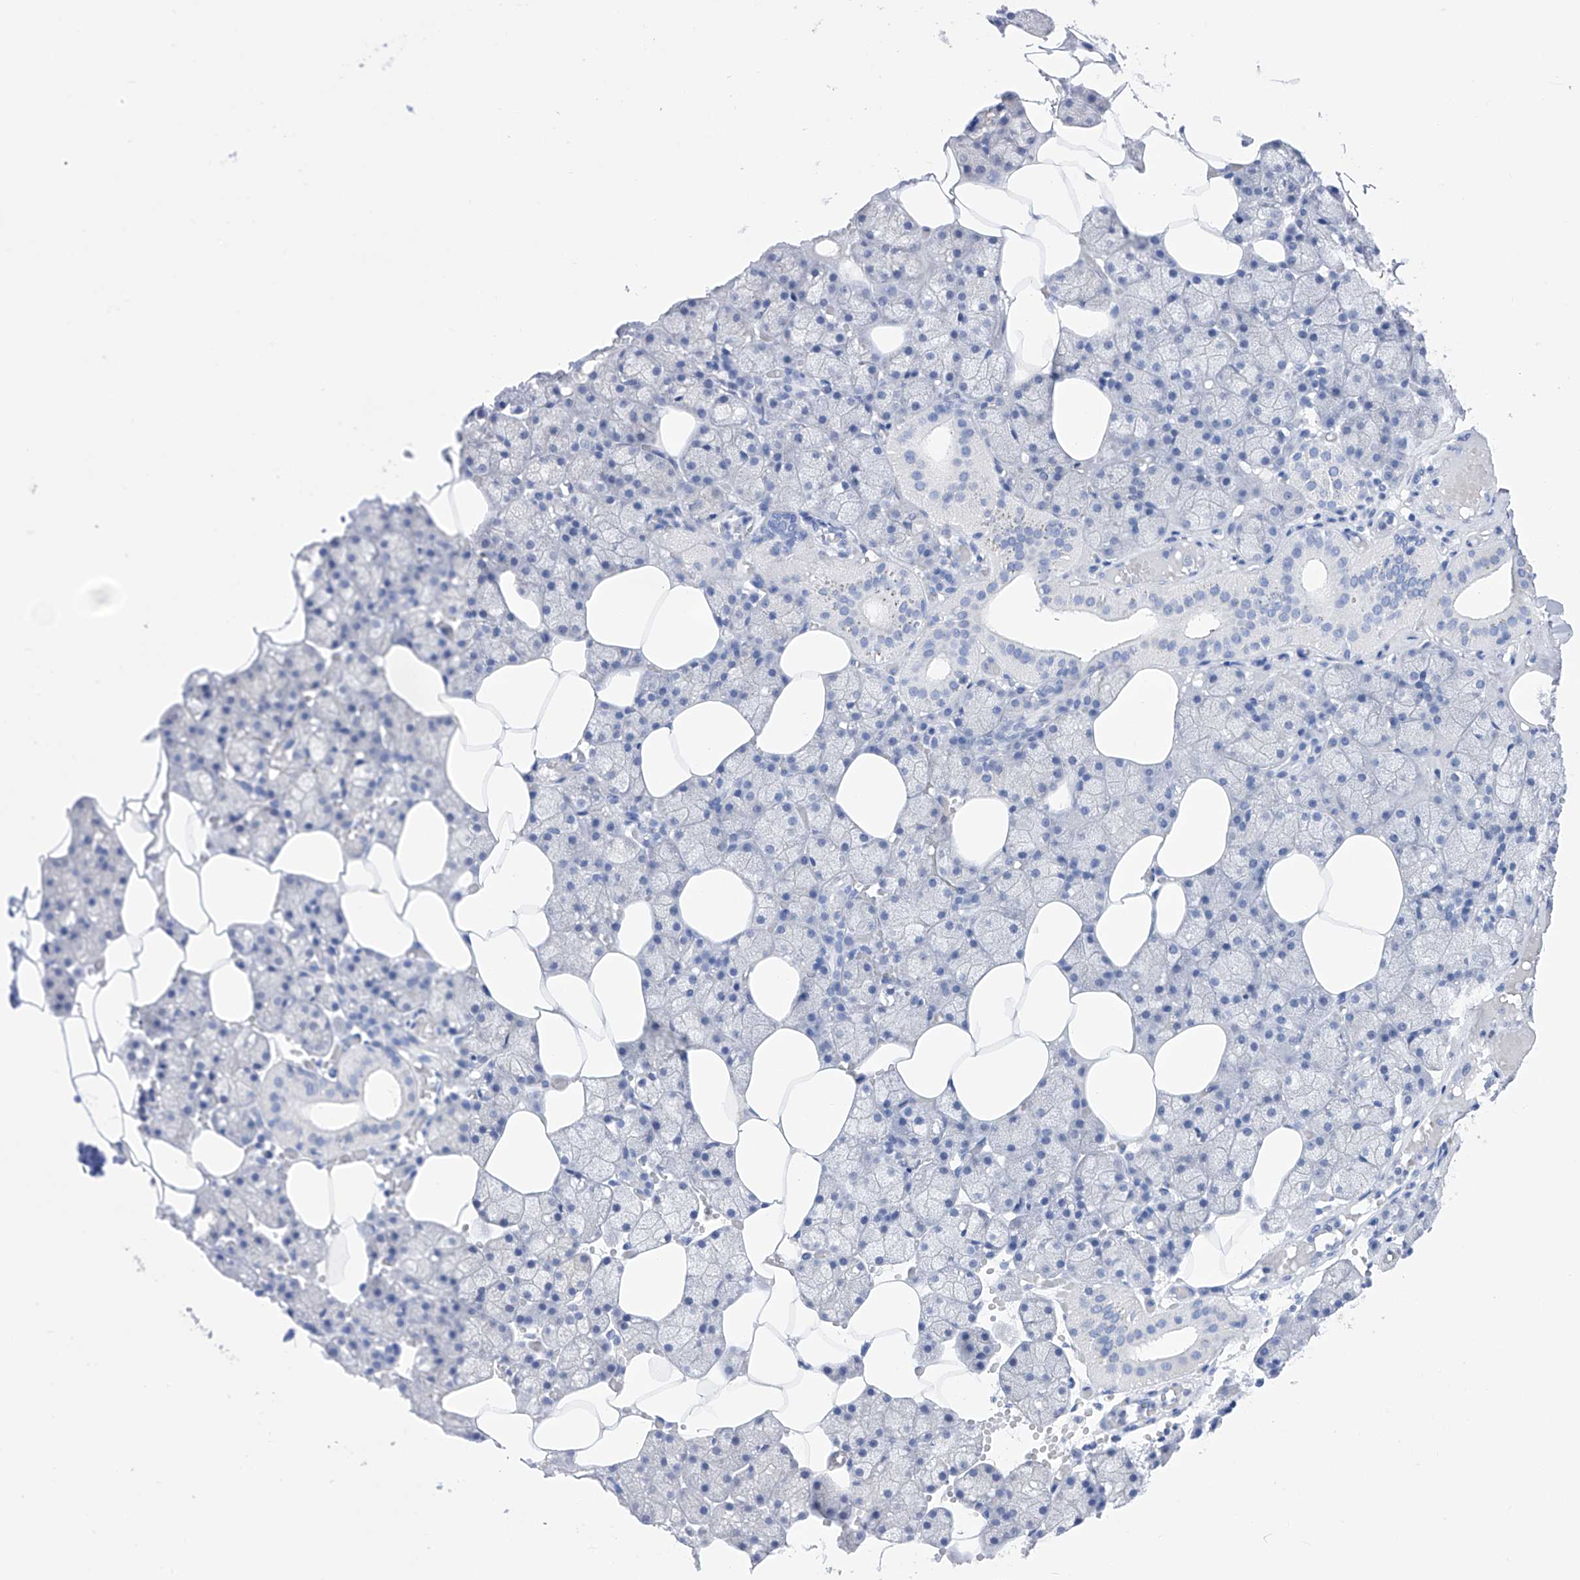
{"staining": {"intensity": "negative", "quantity": "none", "location": "none"}, "tissue": "salivary gland", "cell_type": "Glandular cells", "image_type": "normal", "snomed": [{"axis": "morphology", "description": "Normal tissue, NOS"}, {"axis": "topography", "description": "Salivary gland"}], "caption": "Salivary gland stained for a protein using IHC shows no expression glandular cells.", "gene": "FLG", "patient": {"sex": "male", "age": 62}}